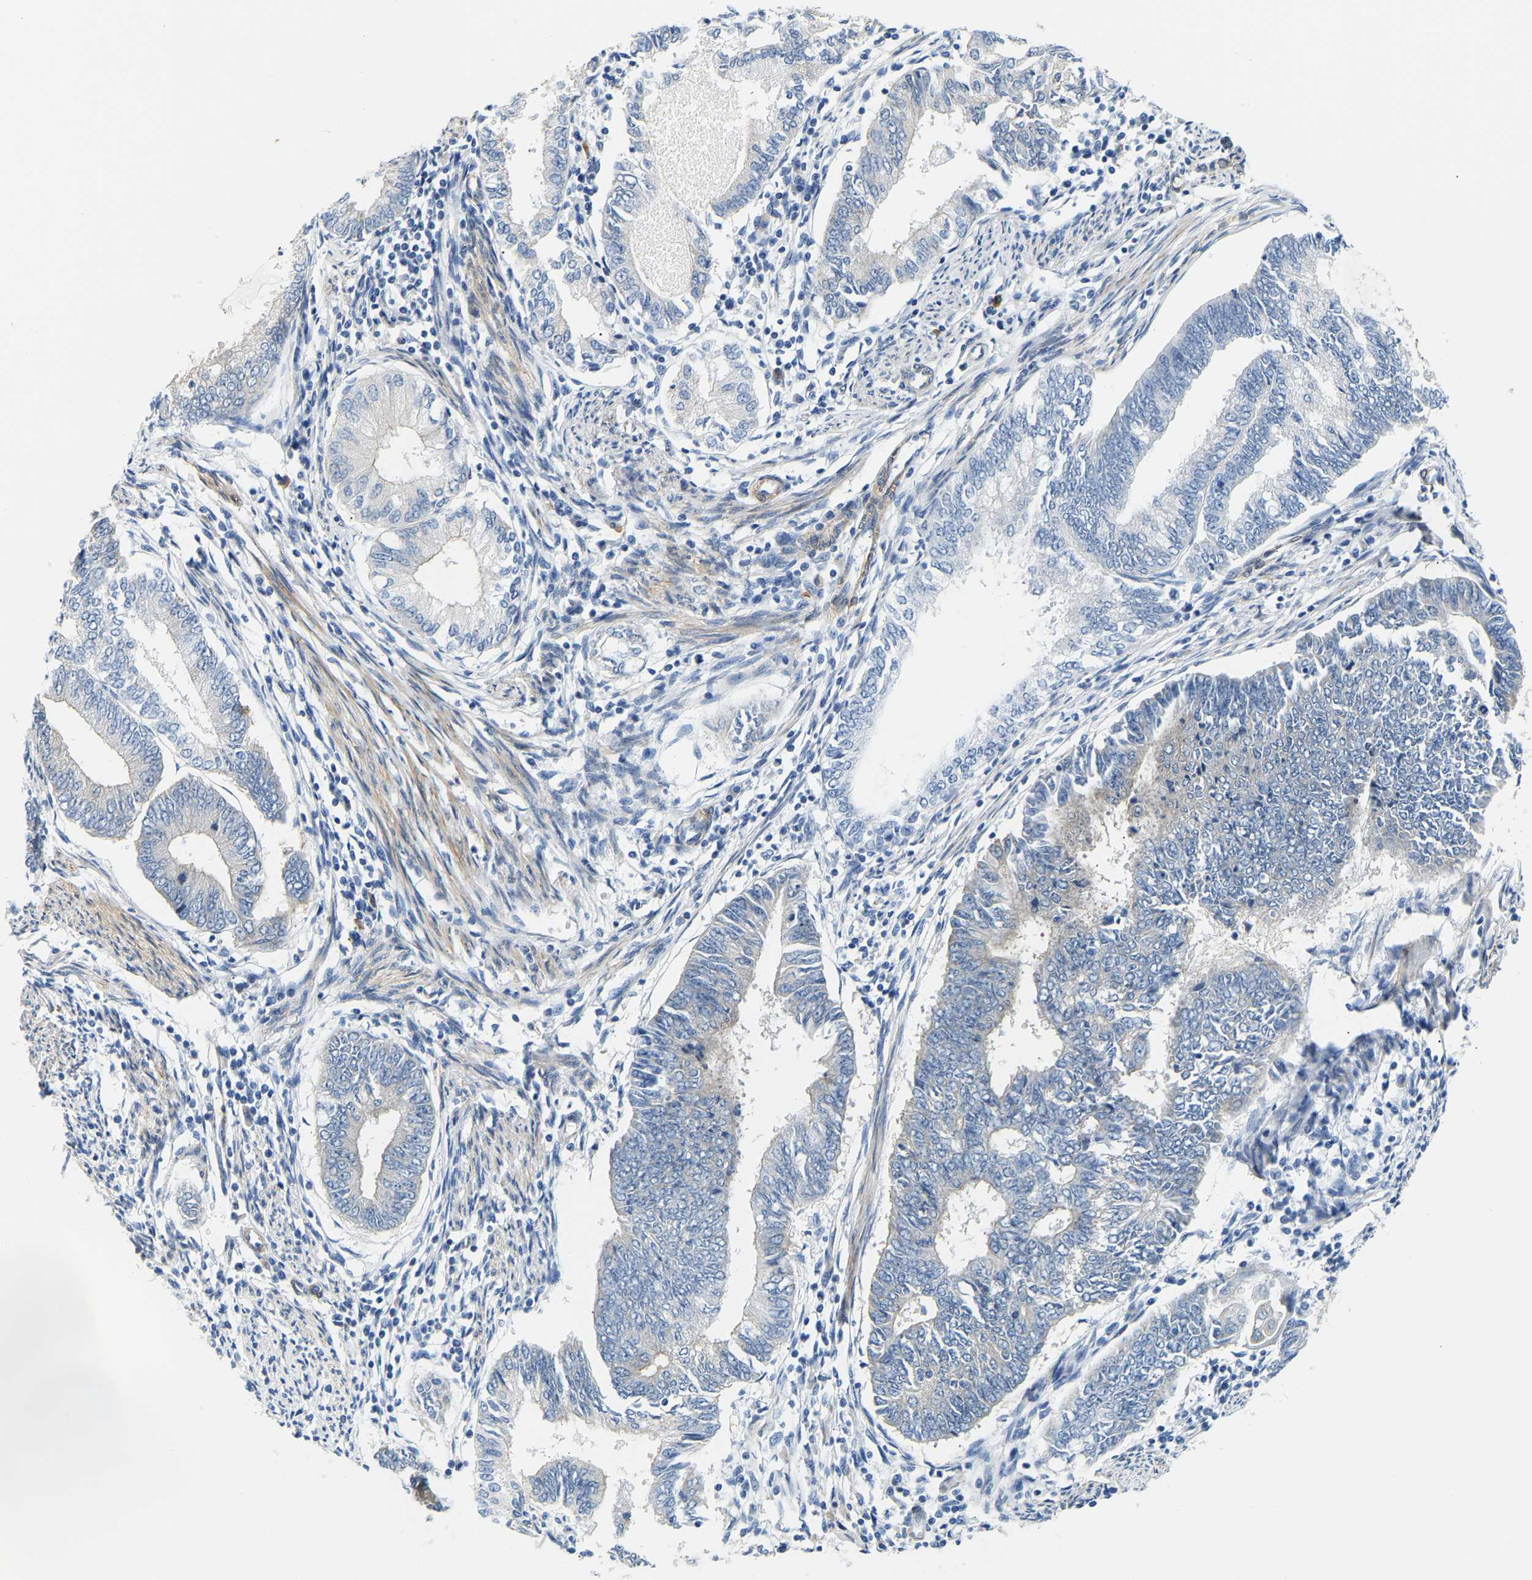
{"staining": {"intensity": "negative", "quantity": "none", "location": "none"}, "tissue": "endometrial cancer", "cell_type": "Tumor cells", "image_type": "cancer", "snomed": [{"axis": "morphology", "description": "Adenocarcinoma, NOS"}, {"axis": "topography", "description": "Endometrium"}], "caption": "There is no significant staining in tumor cells of endometrial cancer (adenocarcinoma).", "gene": "PAWR", "patient": {"sex": "female", "age": 86}}